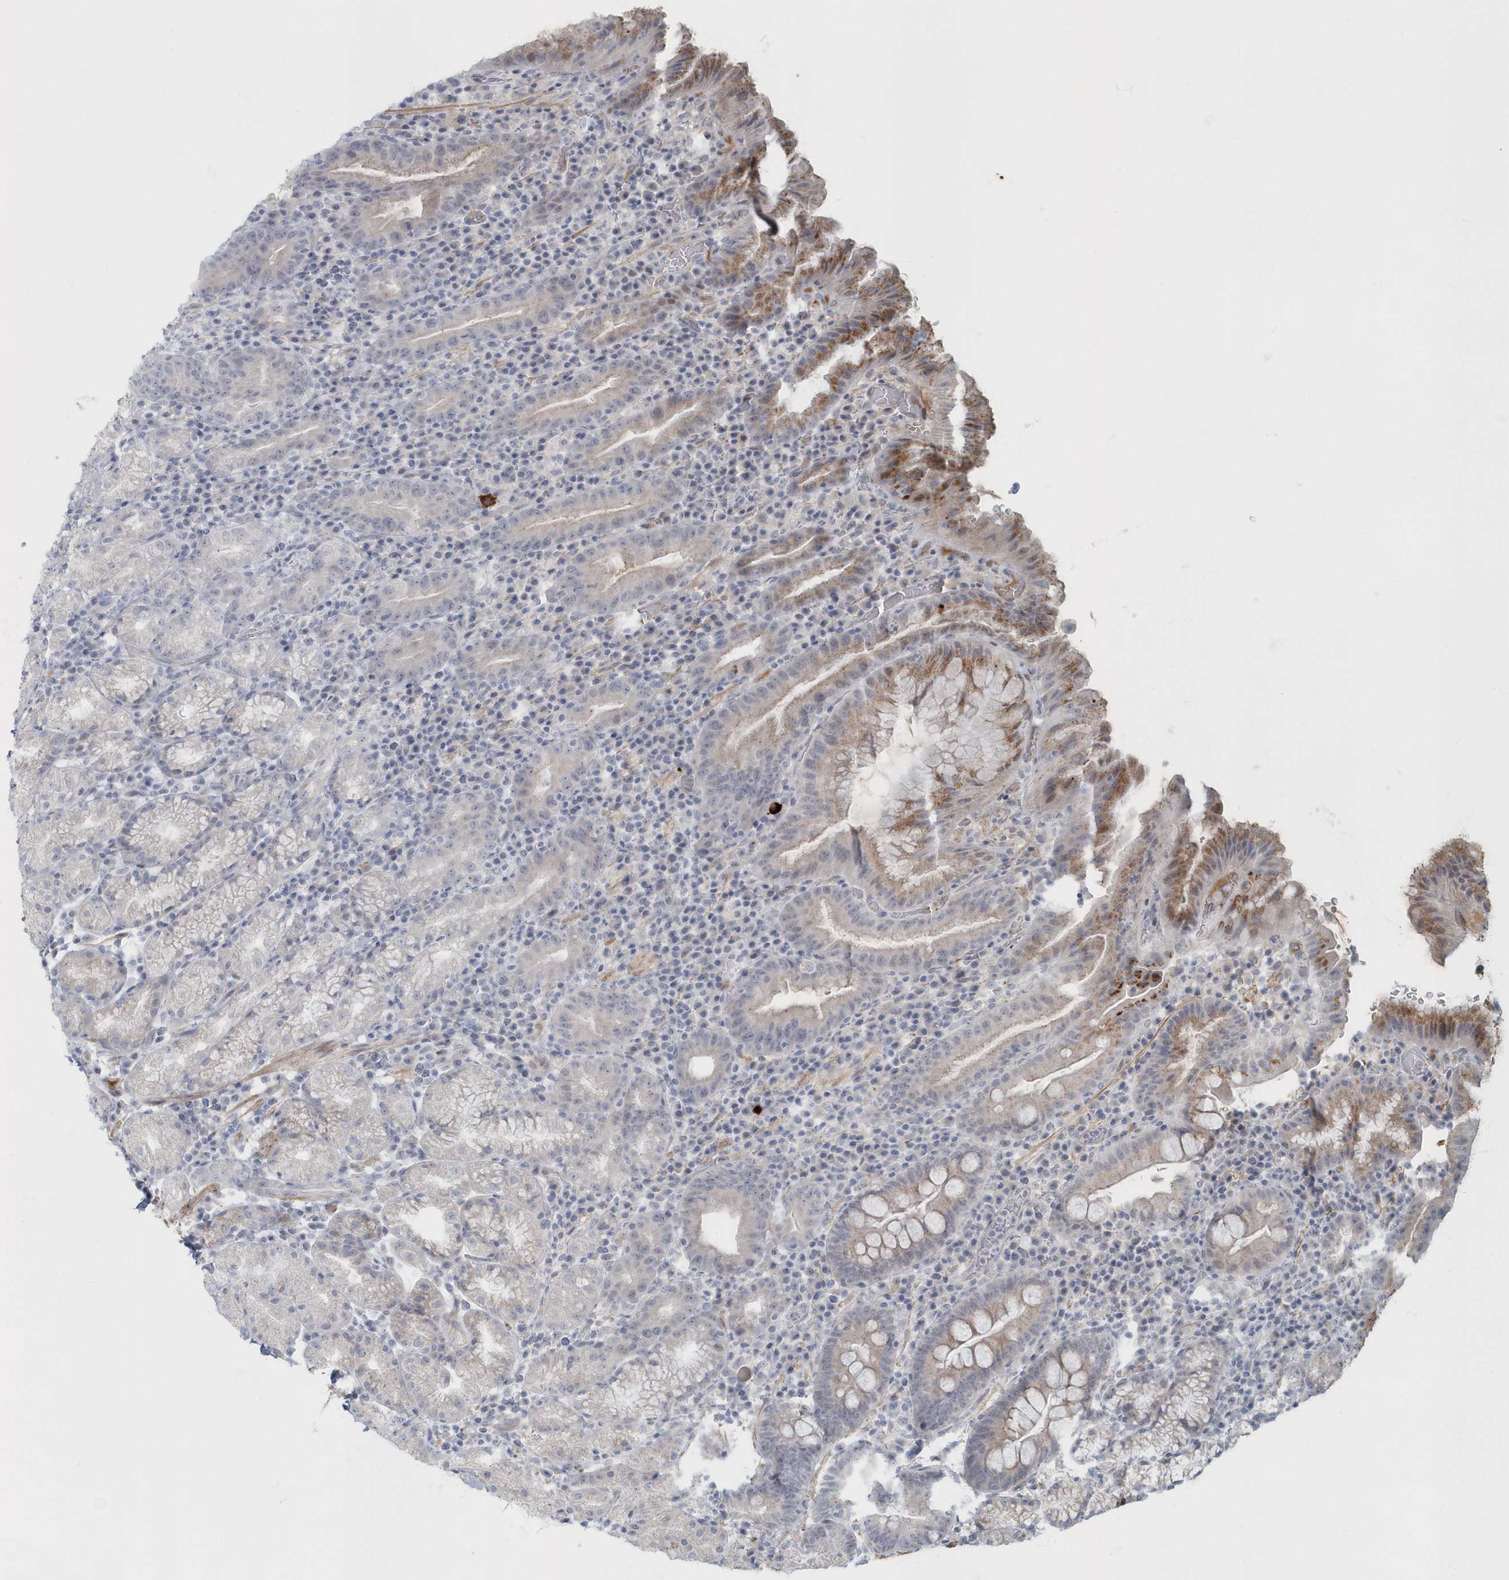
{"staining": {"intensity": "moderate", "quantity": "<25%", "location": "cytoplasmic/membranous"}, "tissue": "stomach", "cell_type": "Glandular cells", "image_type": "normal", "snomed": [{"axis": "morphology", "description": "Normal tissue, NOS"}, {"axis": "morphology", "description": "Inflammation, NOS"}, {"axis": "topography", "description": "Stomach"}], "caption": "Immunohistochemistry (IHC) image of benign stomach: human stomach stained using immunohistochemistry (IHC) shows low levels of moderate protein expression localized specifically in the cytoplasmic/membranous of glandular cells, appearing as a cytoplasmic/membranous brown color.", "gene": "MYOT", "patient": {"sex": "male", "age": 79}}